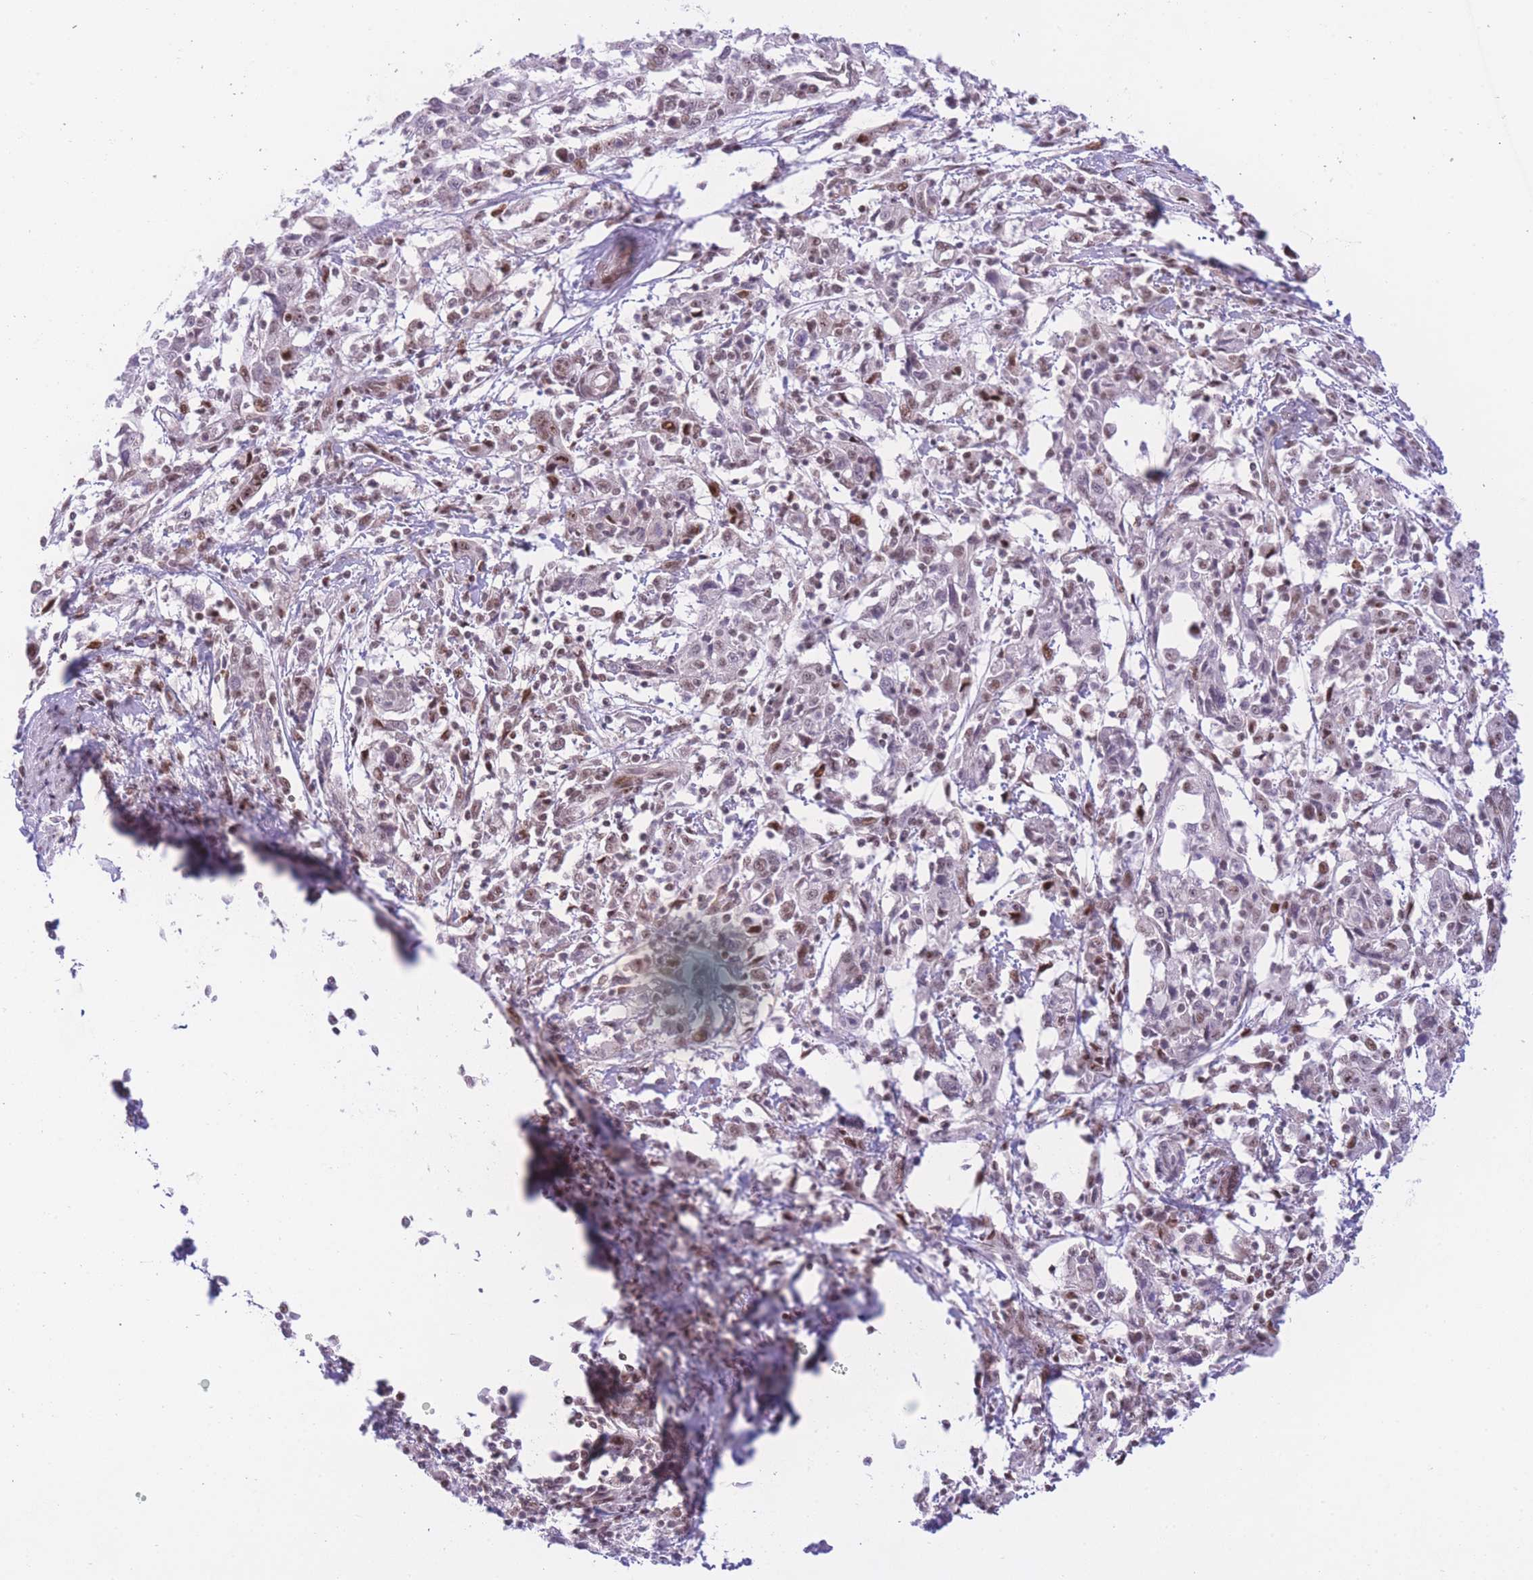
{"staining": {"intensity": "moderate", "quantity": "25%-75%", "location": "nuclear"}, "tissue": "cervical cancer", "cell_type": "Tumor cells", "image_type": "cancer", "snomed": [{"axis": "morphology", "description": "Squamous cell carcinoma, NOS"}, {"axis": "topography", "description": "Cervix"}], "caption": "Cervical squamous cell carcinoma tissue reveals moderate nuclear staining in about 25%-75% of tumor cells, visualized by immunohistochemistry.", "gene": "PCIF1", "patient": {"sex": "female", "age": 46}}